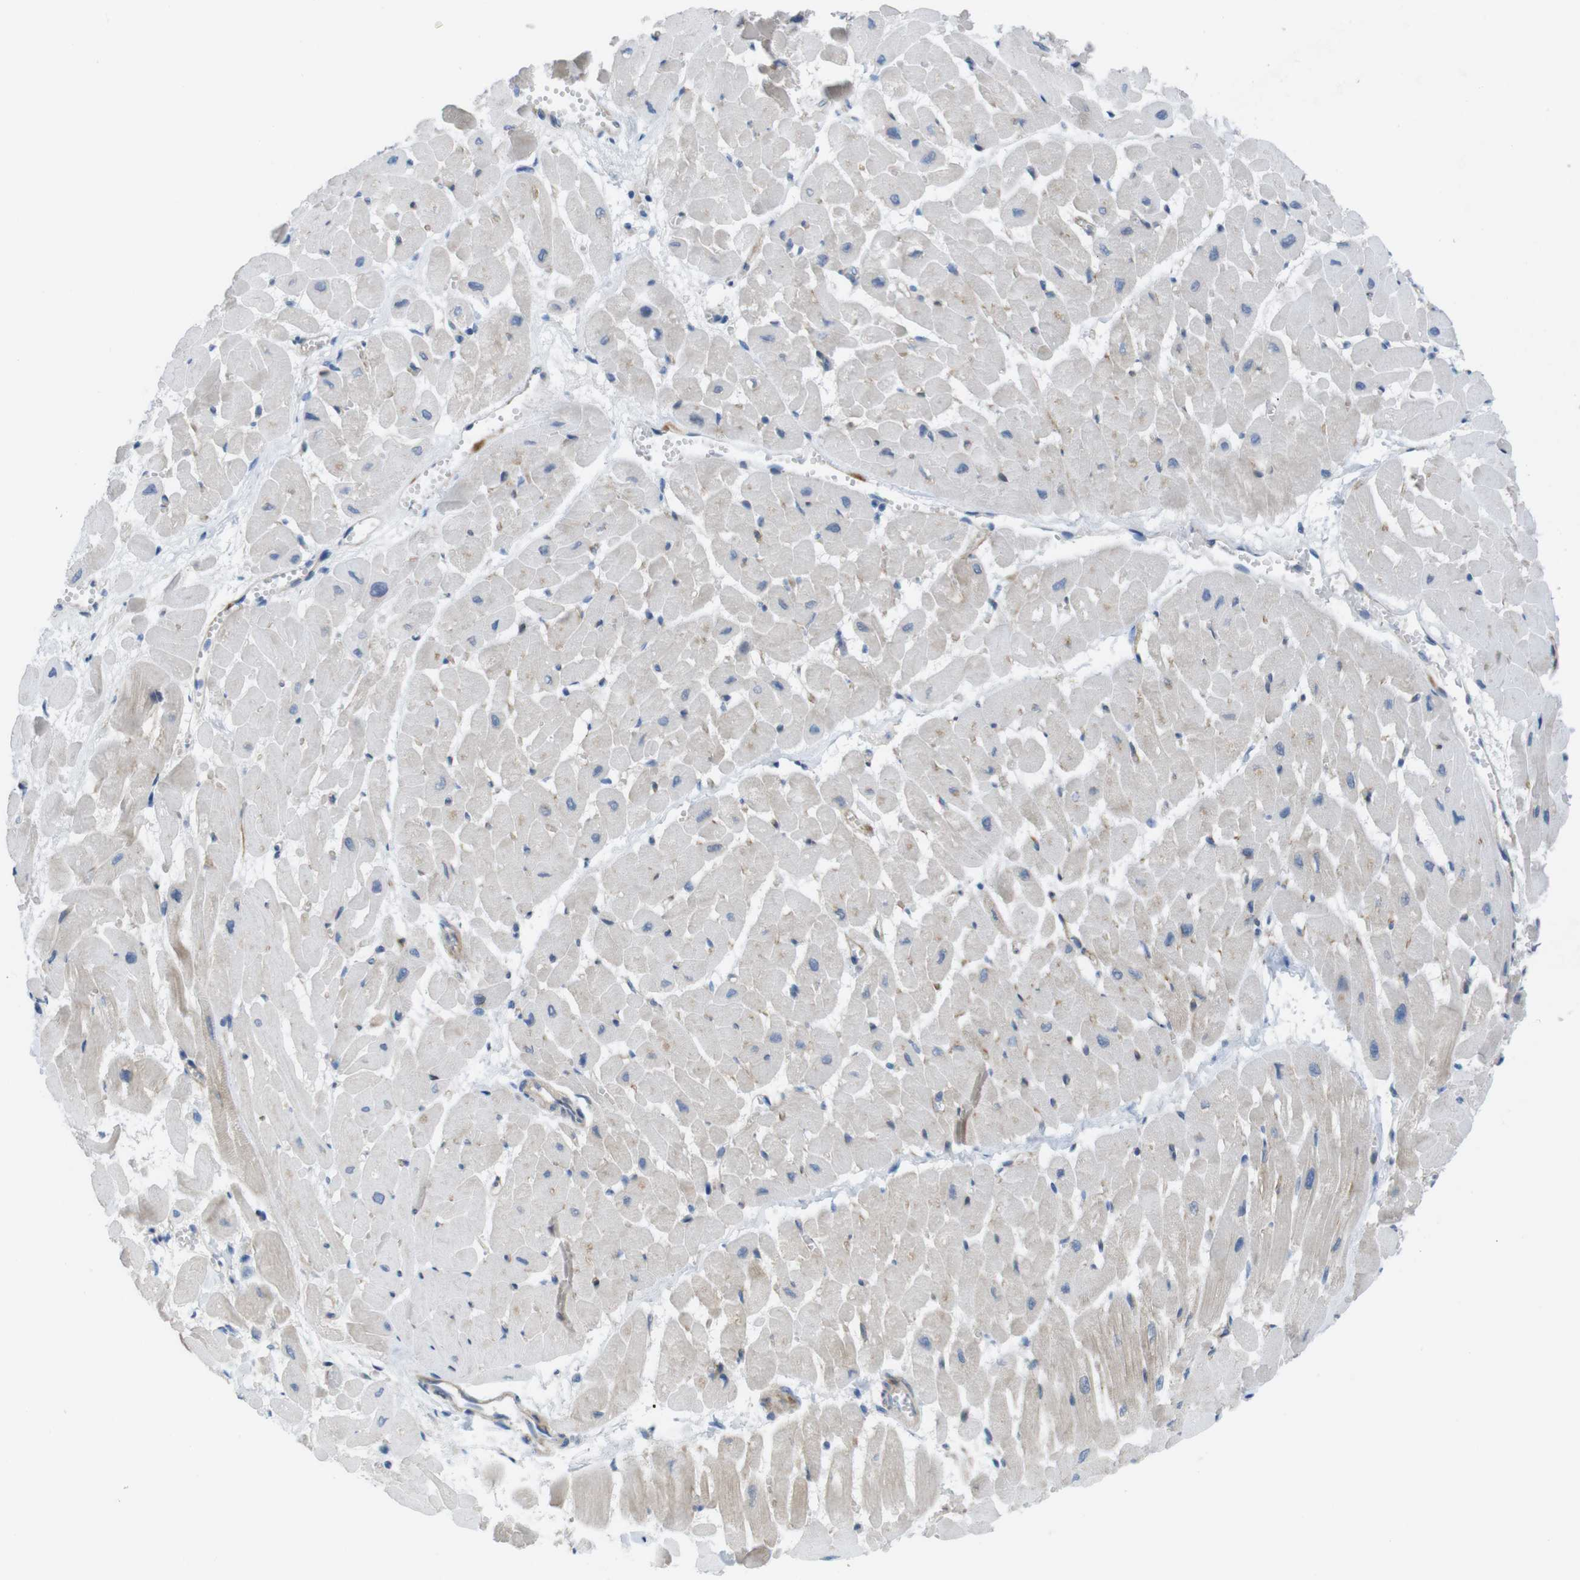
{"staining": {"intensity": "weak", "quantity": "<25%", "location": "cytoplasmic/membranous"}, "tissue": "heart muscle", "cell_type": "Cardiomyocytes", "image_type": "normal", "snomed": [{"axis": "morphology", "description": "Normal tissue, NOS"}, {"axis": "topography", "description": "Heart"}], "caption": "This photomicrograph is of unremarkable heart muscle stained with IHC to label a protein in brown with the nuclei are counter-stained blue. There is no staining in cardiomyocytes.", "gene": "MTHFD1L", "patient": {"sex": "male", "age": 45}}